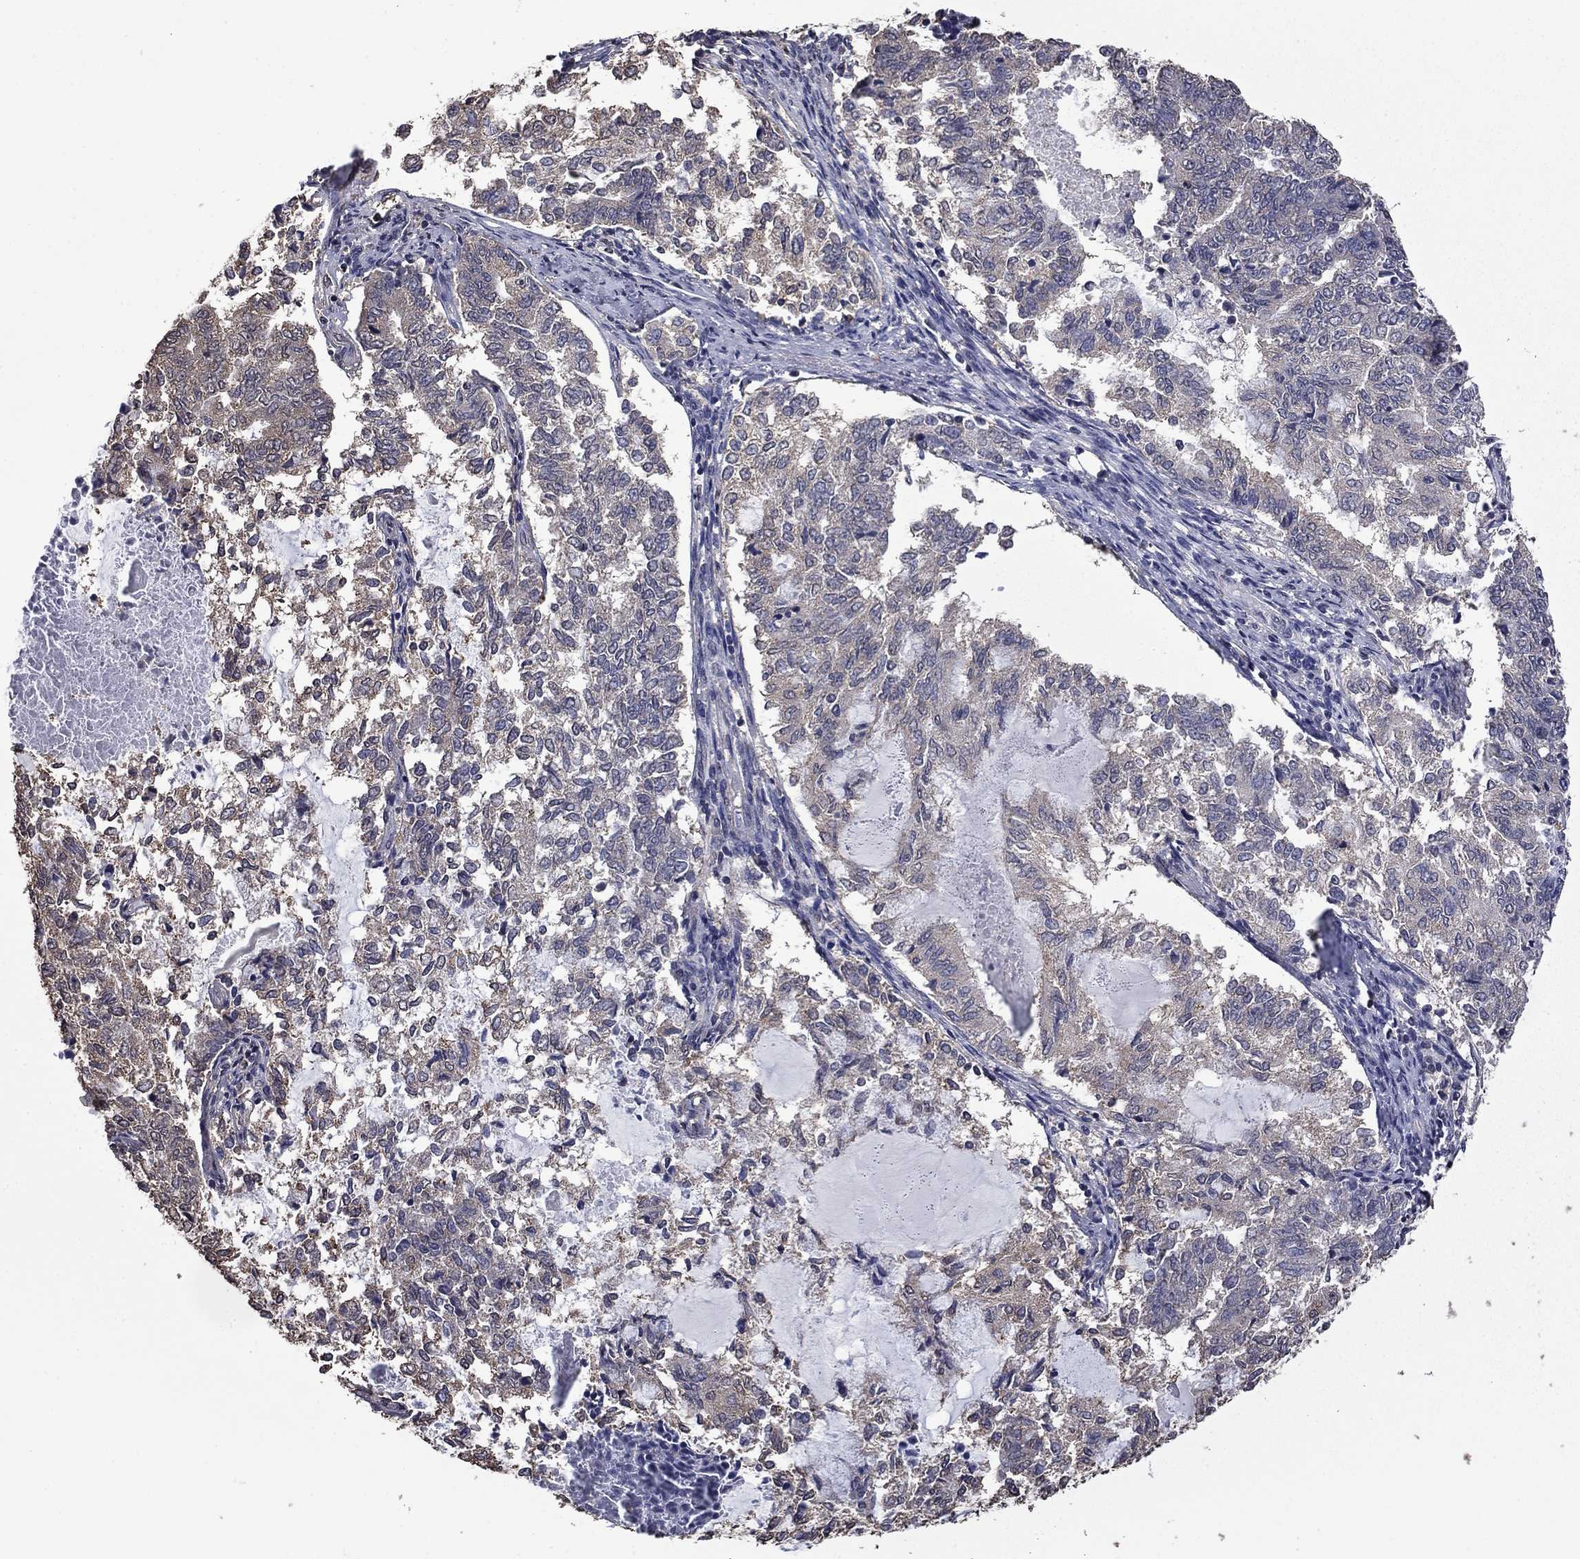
{"staining": {"intensity": "negative", "quantity": "none", "location": "none"}, "tissue": "endometrial cancer", "cell_type": "Tumor cells", "image_type": "cancer", "snomed": [{"axis": "morphology", "description": "Adenocarcinoma, NOS"}, {"axis": "topography", "description": "Endometrium"}], "caption": "DAB (3,3'-diaminobenzidine) immunohistochemical staining of endometrial cancer displays no significant positivity in tumor cells. (Brightfield microscopy of DAB immunohistochemistry (IHC) at high magnification).", "gene": "MFAP3L", "patient": {"sex": "female", "age": 65}}